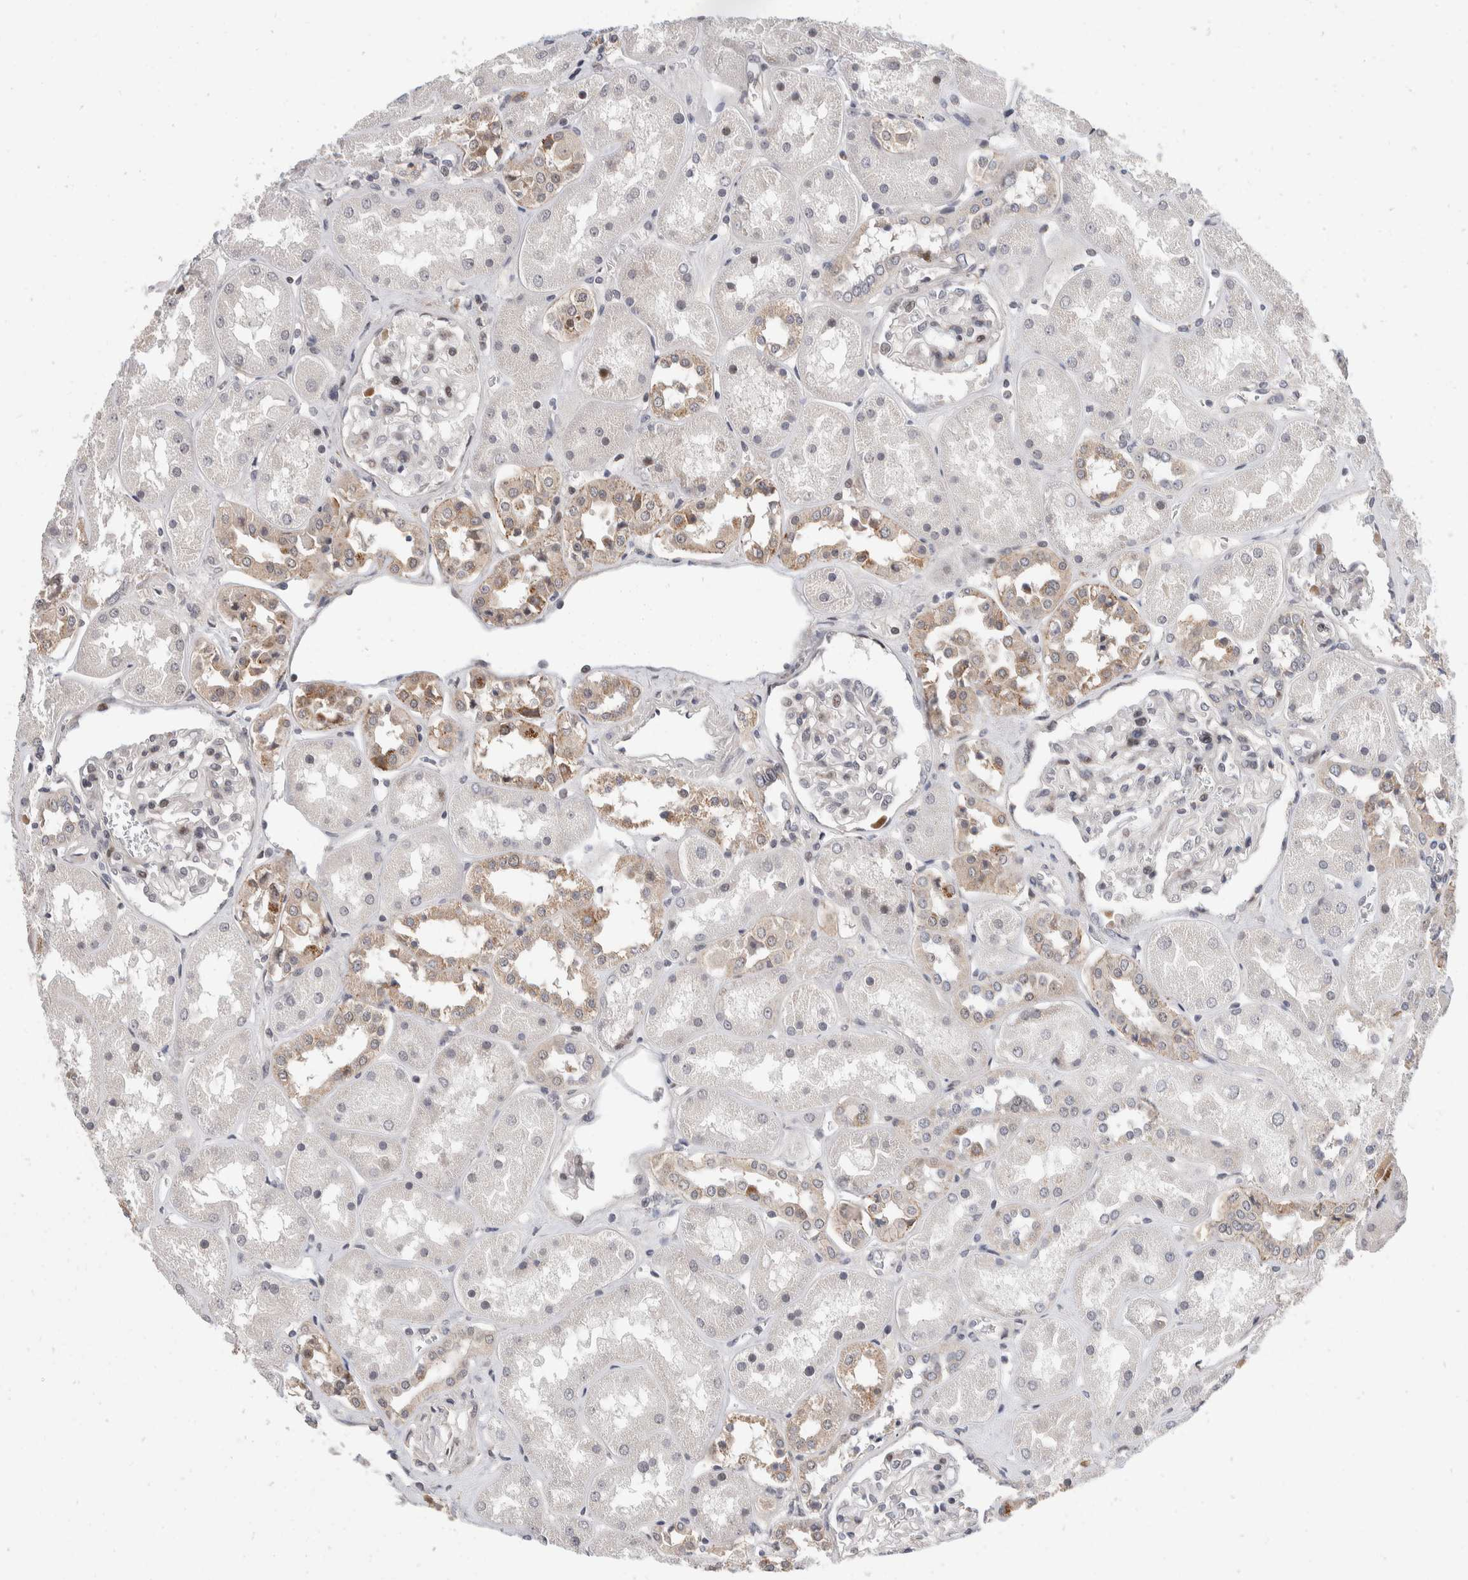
{"staining": {"intensity": "moderate", "quantity": "25%-75%", "location": "nuclear"}, "tissue": "kidney", "cell_type": "Cells in glomeruli", "image_type": "normal", "snomed": [{"axis": "morphology", "description": "Normal tissue, NOS"}, {"axis": "topography", "description": "Kidney"}], "caption": "A brown stain shows moderate nuclear staining of a protein in cells in glomeruli of unremarkable kidney. (DAB IHC, brown staining for protein, blue staining for nuclei).", "gene": "ZNF703", "patient": {"sex": "male", "age": 70}}